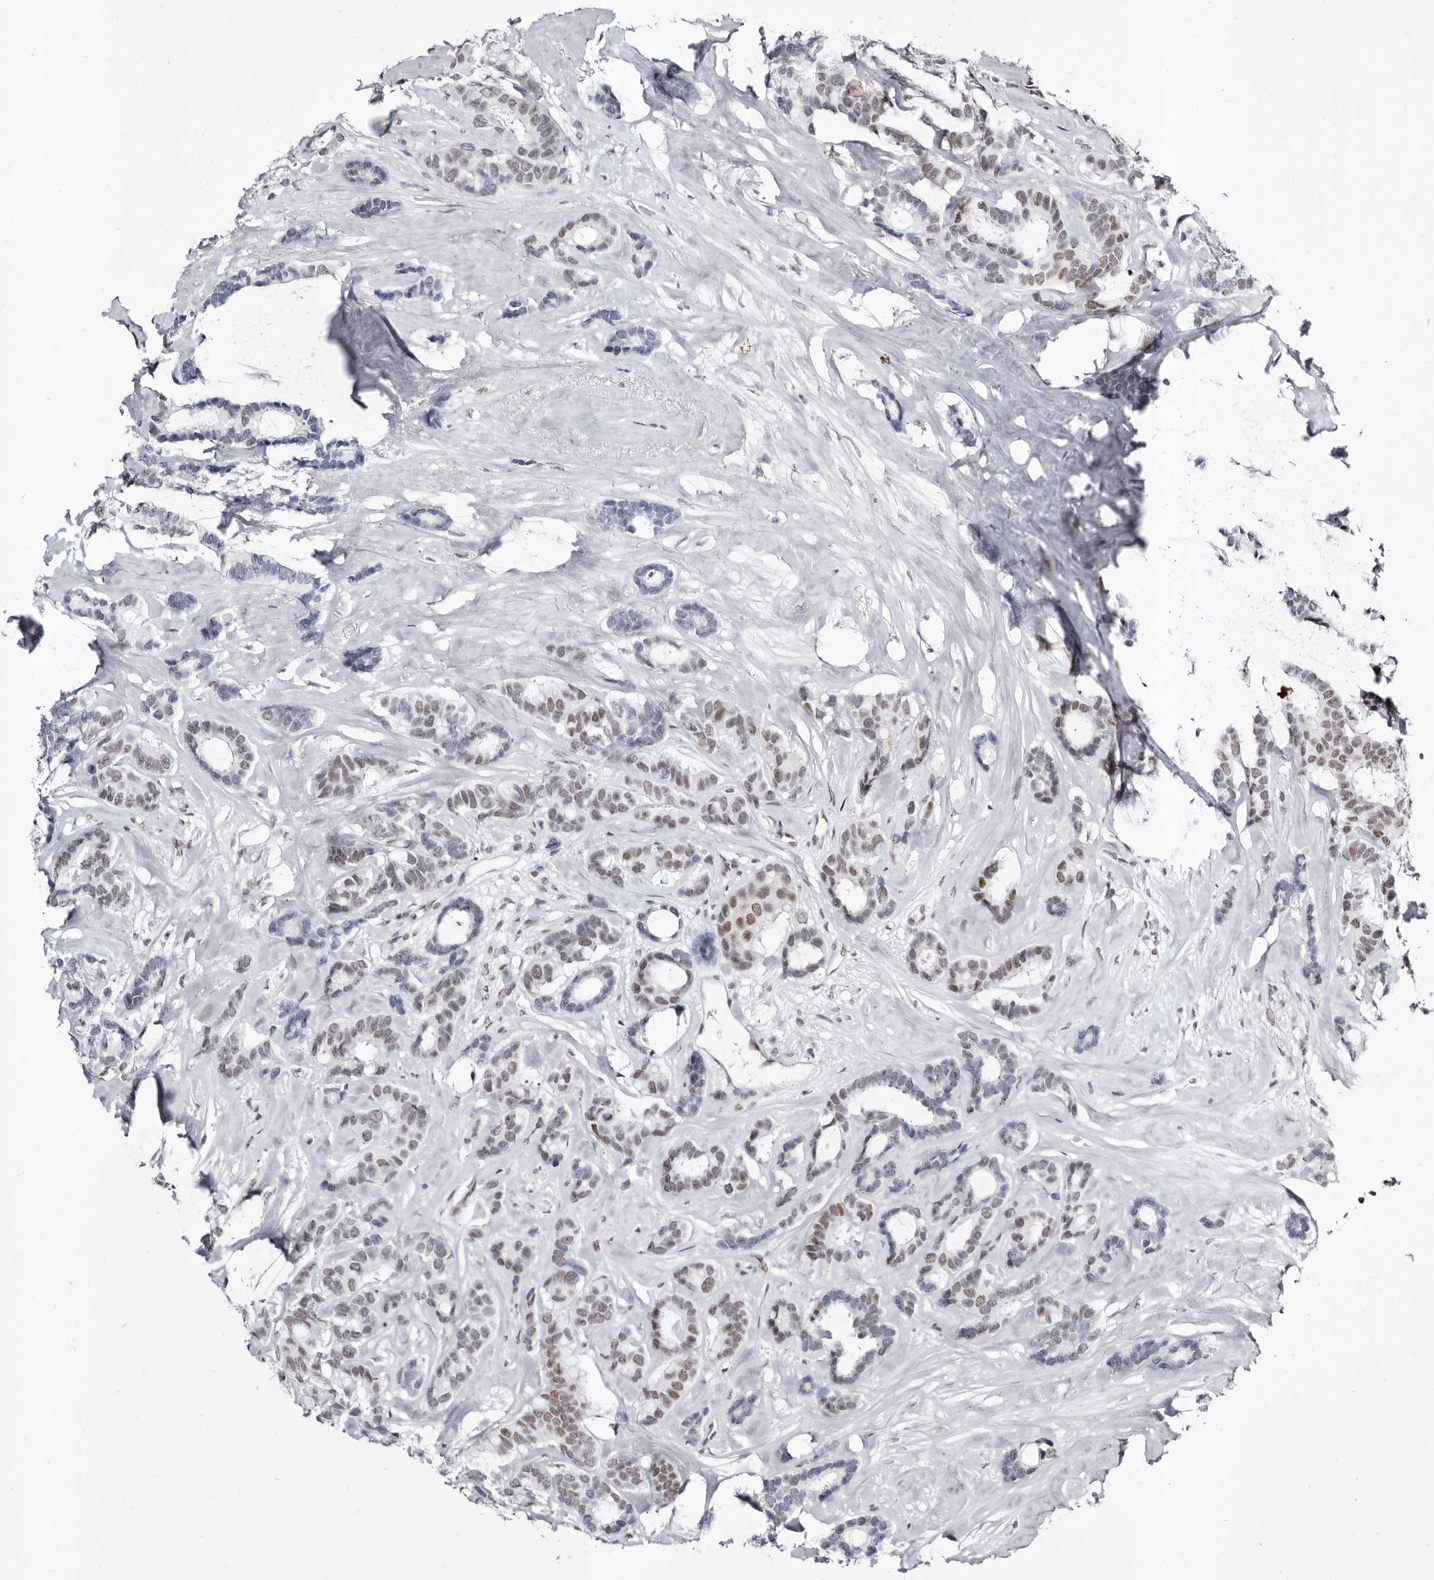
{"staining": {"intensity": "weak", "quantity": "25%-75%", "location": "nuclear"}, "tissue": "breast cancer", "cell_type": "Tumor cells", "image_type": "cancer", "snomed": [{"axis": "morphology", "description": "Duct carcinoma"}, {"axis": "topography", "description": "Breast"}], "caption": "IHC (DAB (3,3'-diaminobenzidine)) staining of breast invasive ductal carcinoma displays weak nuclear protein expression in about 25%-75% of tumor cells. (DAB = brown stain, brightfield microscopy at high magnification).", "gene": "ZNF326", "patient": {"sex": "female", "age": 87}}